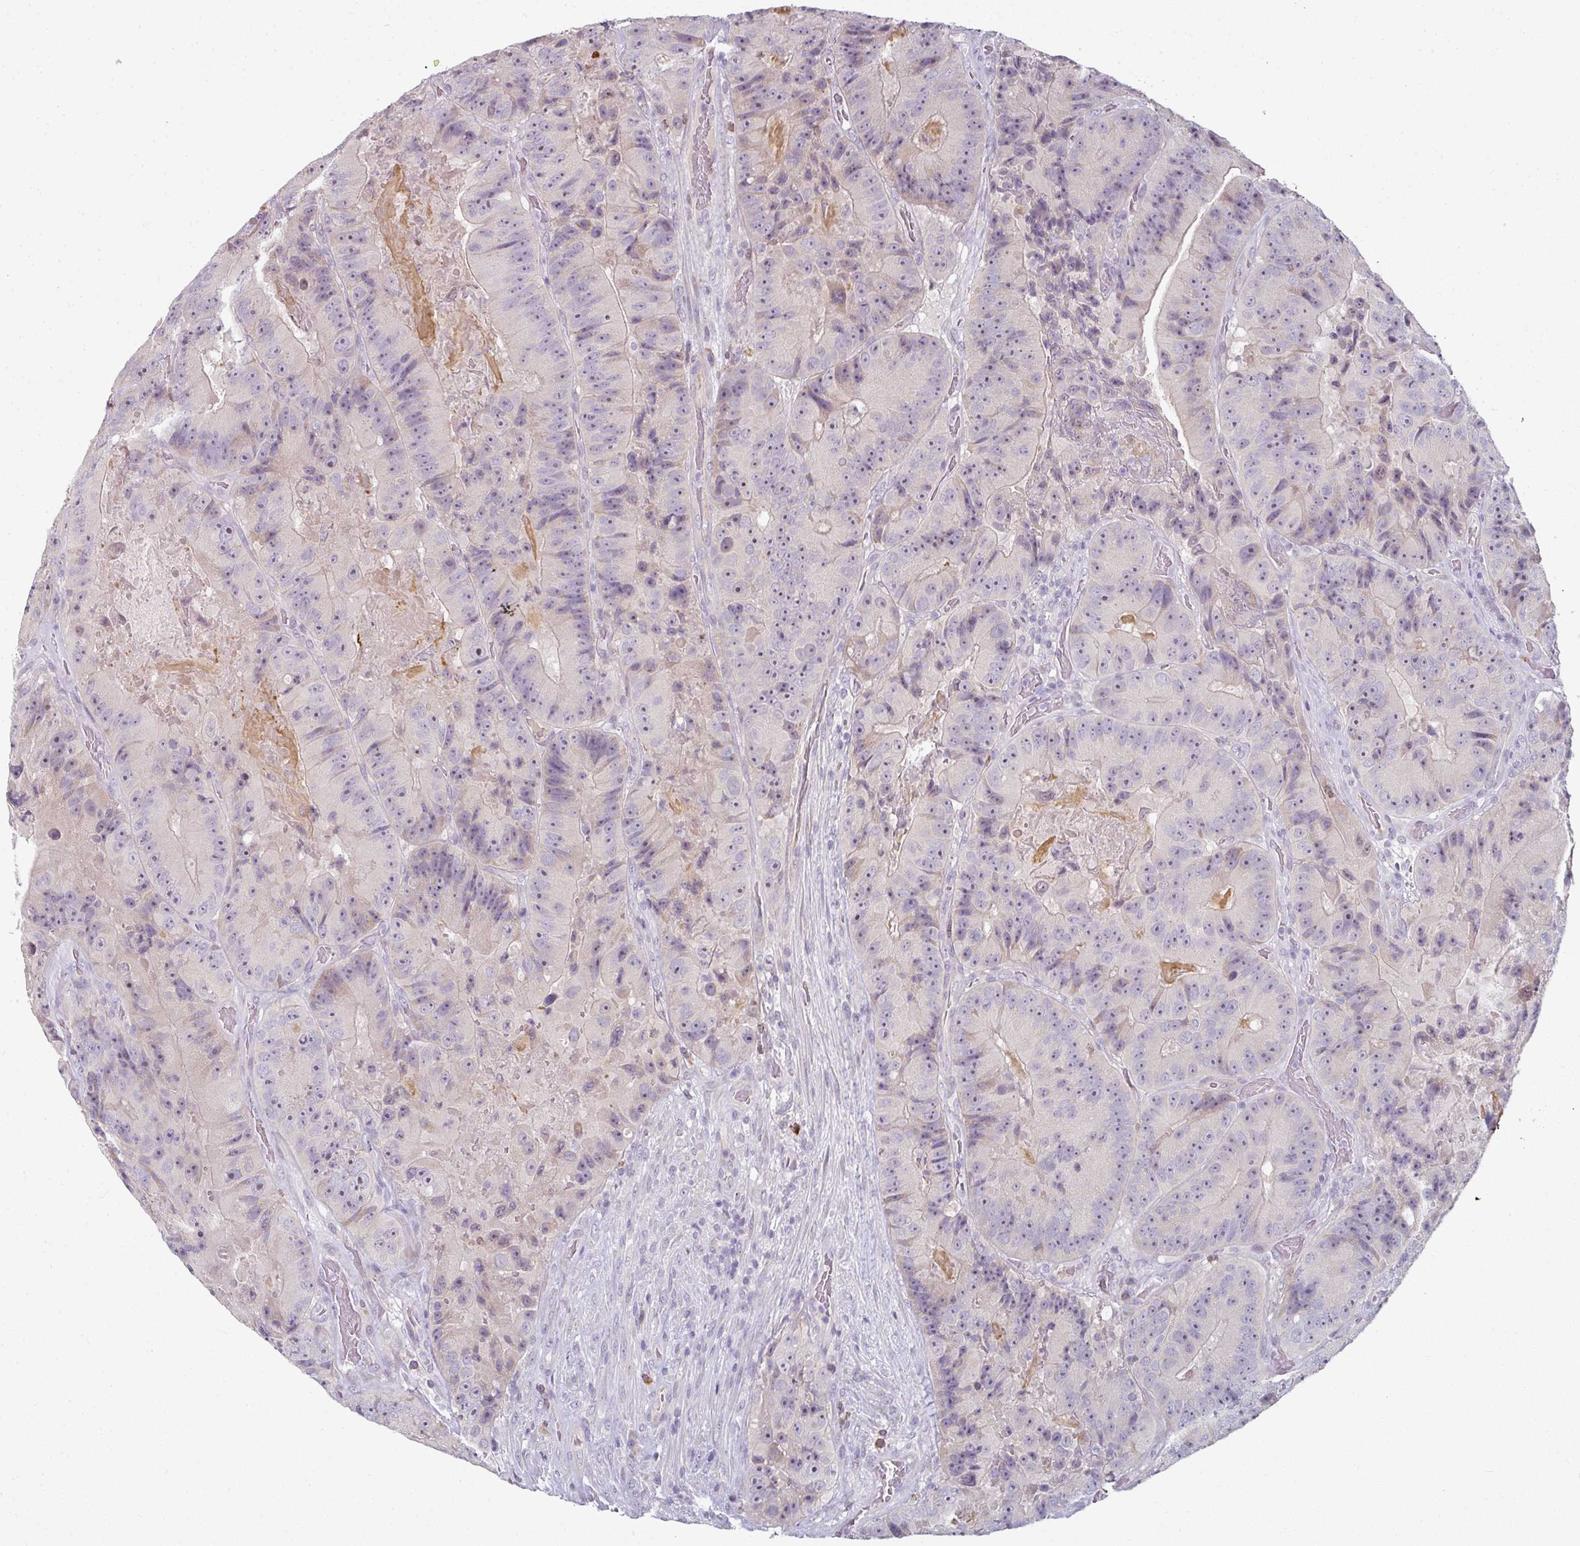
{"staining": {"intensity": "negative", "quantity": "none", "location": "none"}, "tissue": "colorectal cancer", "cell_type": "Tumor cells", "image_type": "cancer", "snomed": [{"axis": "morphology", "description": "Adenocarcinoma, NOS"}, {"axis": "topography", "description": "Colon"}], "caption": "Protein analysis of colorectal adenocarcinoma demonstrates no significant expression in tumor cells.", "gene": "FHAD1", "patient": {"sex": "female", "age": 86}}